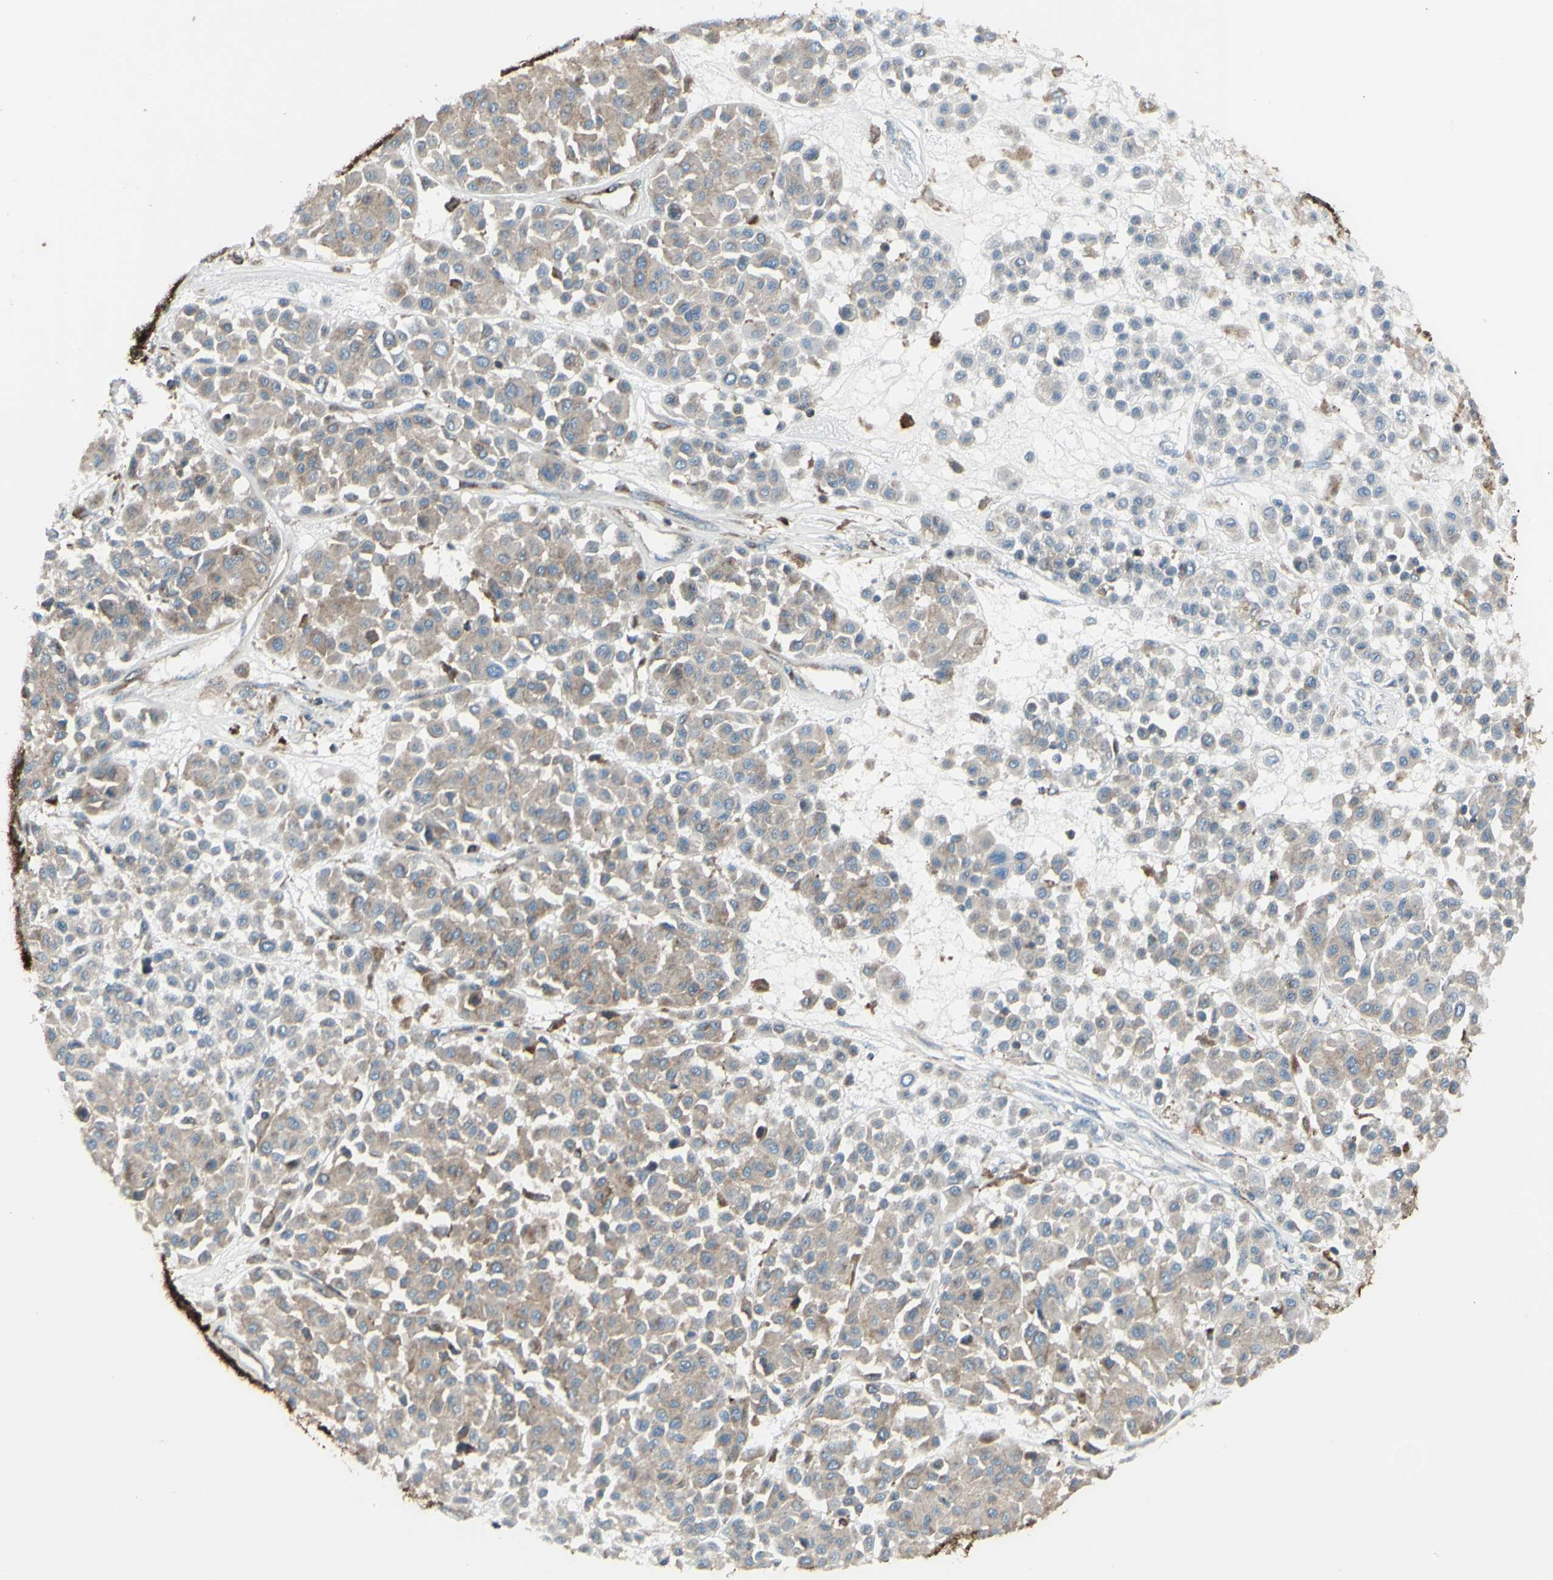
{"staining": {"intensity": "weak", "quantity": ">75%", "location": "cytoplasmic/membranous"}, "tissue": "melanoma", "cell_type": "Tumor cells", "image_type": "cancer", "snomed": [{"axis": "morphology", "description": "Malignant melanoma, Metastatic site"}, {"axis": "topography", "description": "Soft tissue"}], "caption": "Immunohistochemistry micrograph of neoplastic tissue: melanoma stained using immunohistochemistry (IHC) displays low levels of weak protein expression localized specifically in the cytoplasmic/membranous of tumor cells, appearing as a cytoplasmic/membranous brown color.", "gene": "NAPA", "patient": {"sex": "male", "age": 41}}